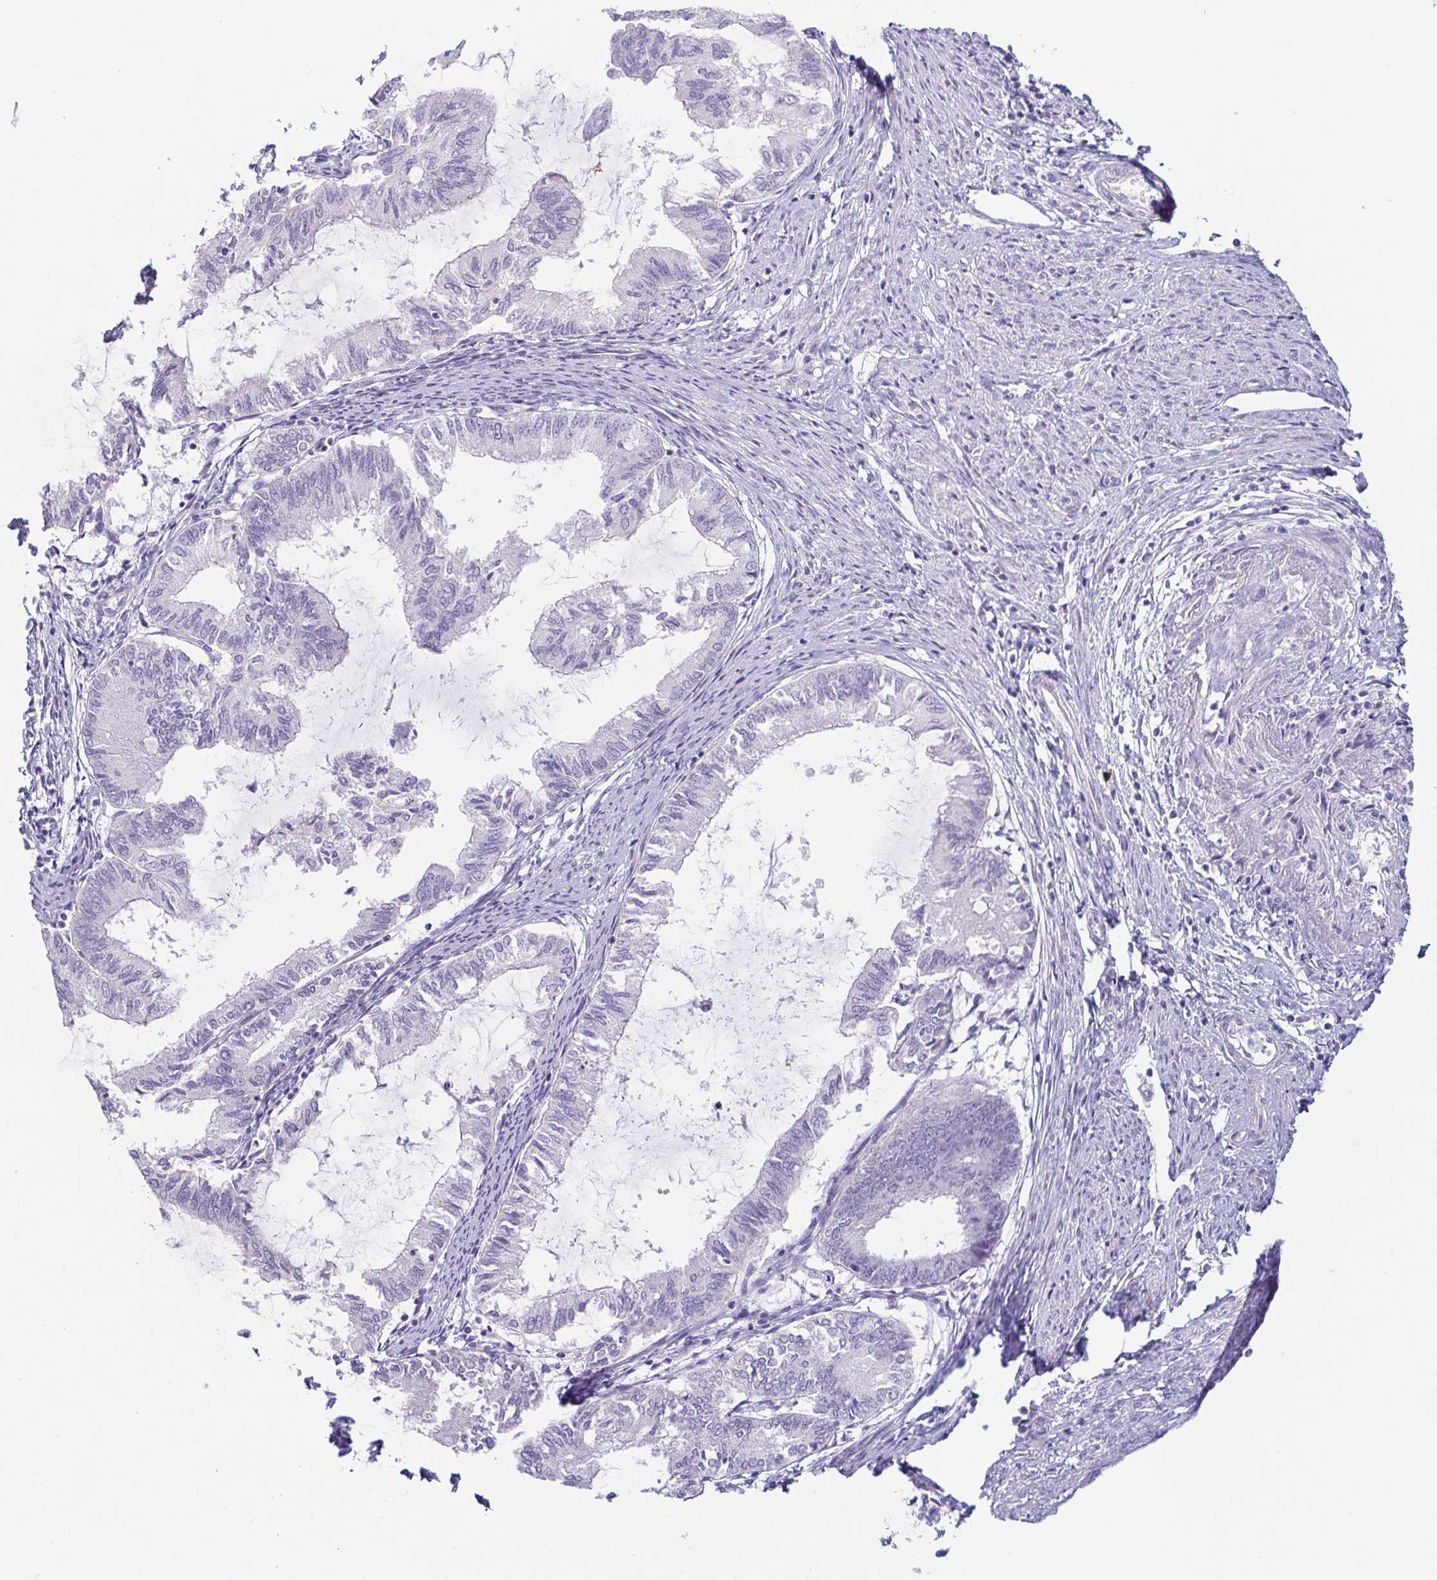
{"staining": {"intensity": "negative", "quantity": "none", "location": "none"}, "tissue": "endometrial cancer", "cell_type": "Tumor cells", "image_type": "cancer", "snomed": [{"axis": "morphology", "description": "Adenocarcinoma, NOS"}, {"axis": "topography", "description": "Endometrium"}], "caption": "There is no significant staining in tumor cells of endometrial cancer. The staining was performed using DAB (3,3'-diaminobenzidine) to visualize the protein expression in brown, while the nuclei were stained in blue with hematoxylin (Magnification: 20x).", "gene": "PRR27", "patient": {"sex": "female", "age": 86}}